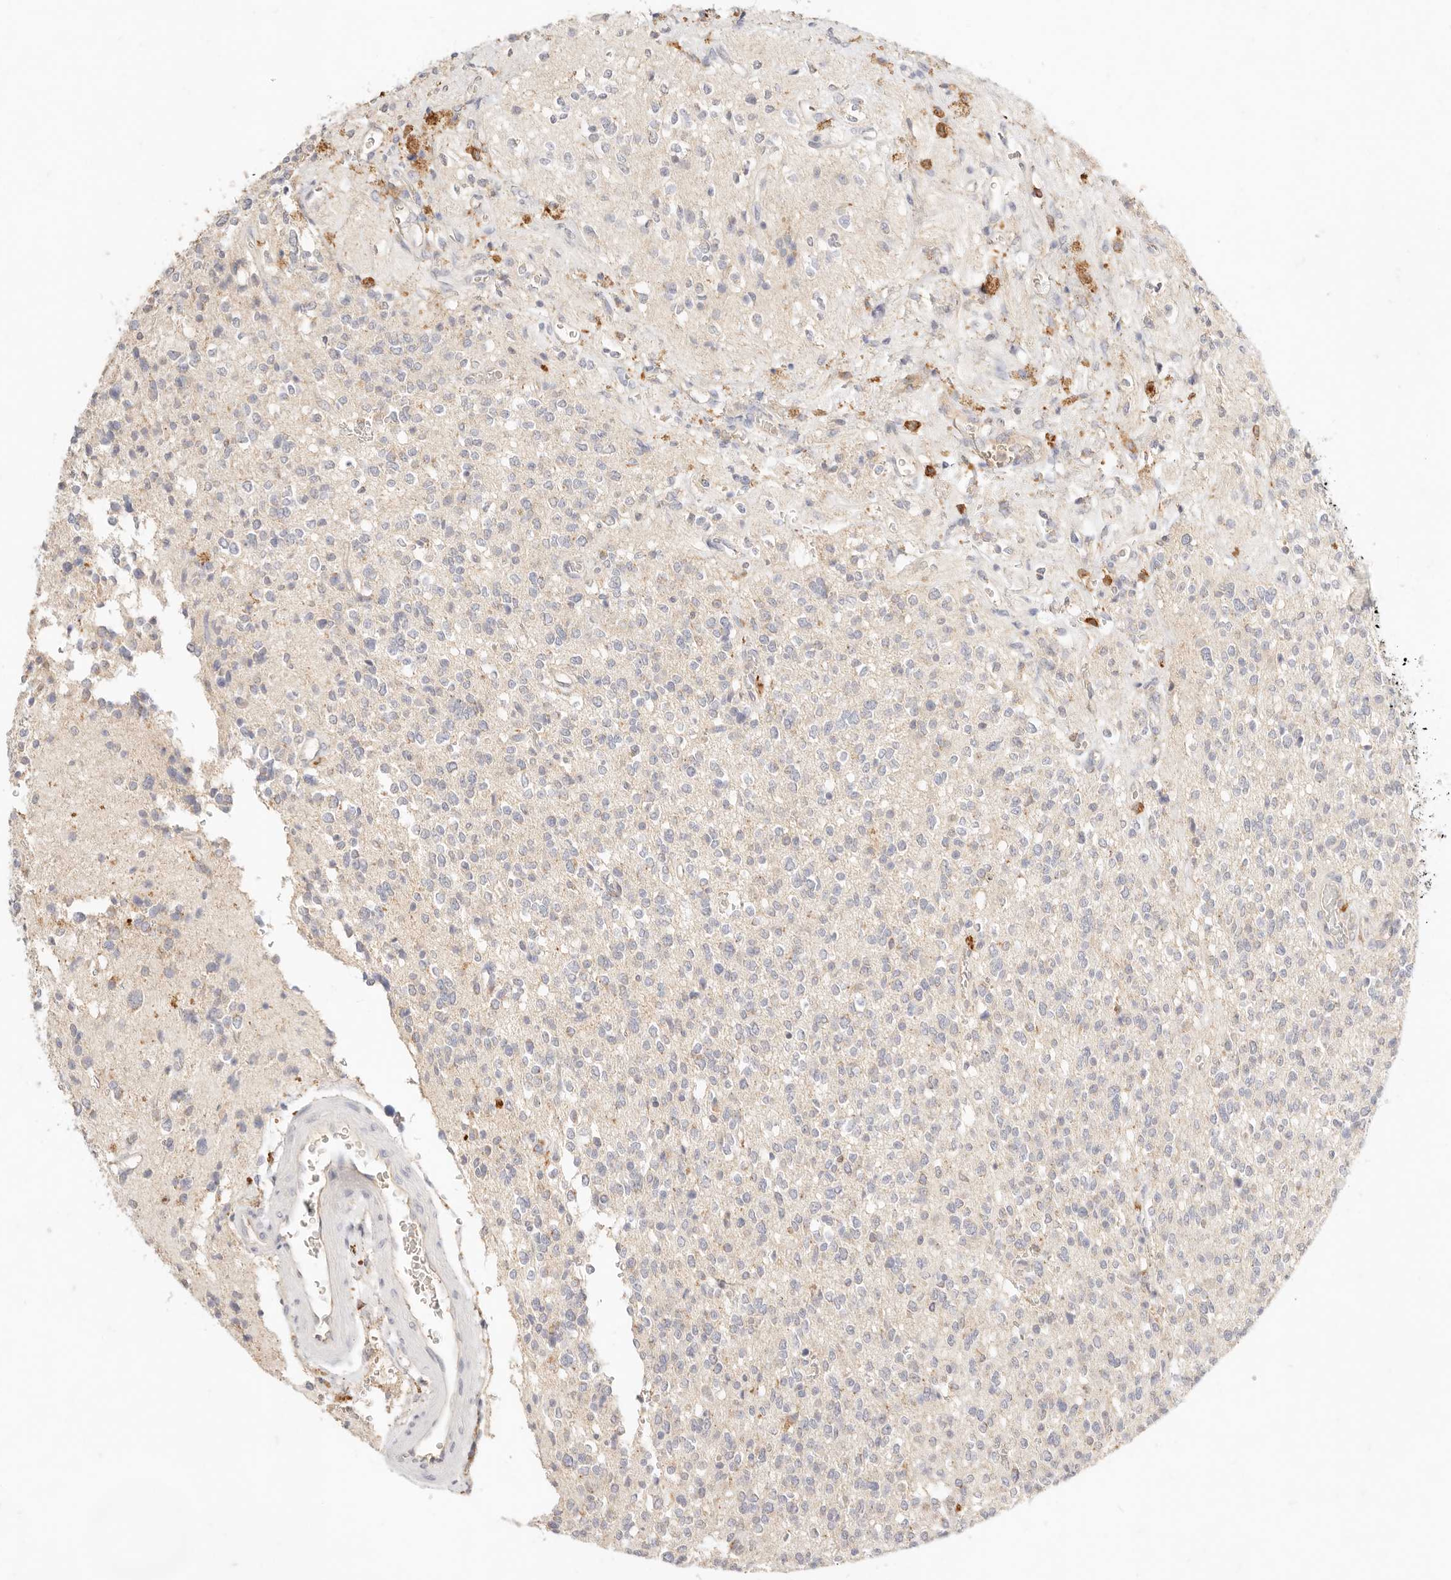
{"staining": {"intensity": "negative", "quantity": "none", "location": "none"}, "tissue": "glioma", "cell_type": "Tumor cells", "image_type": "cancer", "snomed": [{"axis": "morphology", "description": "Glioma, malignant, High grade"}, {"axis": "topography", "description": "Brain"}], "caption": "Image shows no significant protein positivity in tumor cells of malignant glioma (high-grade). Nuclei are stained in blue.", "gene": "HK2", "patient": {"sex": "male", "age": 34}}